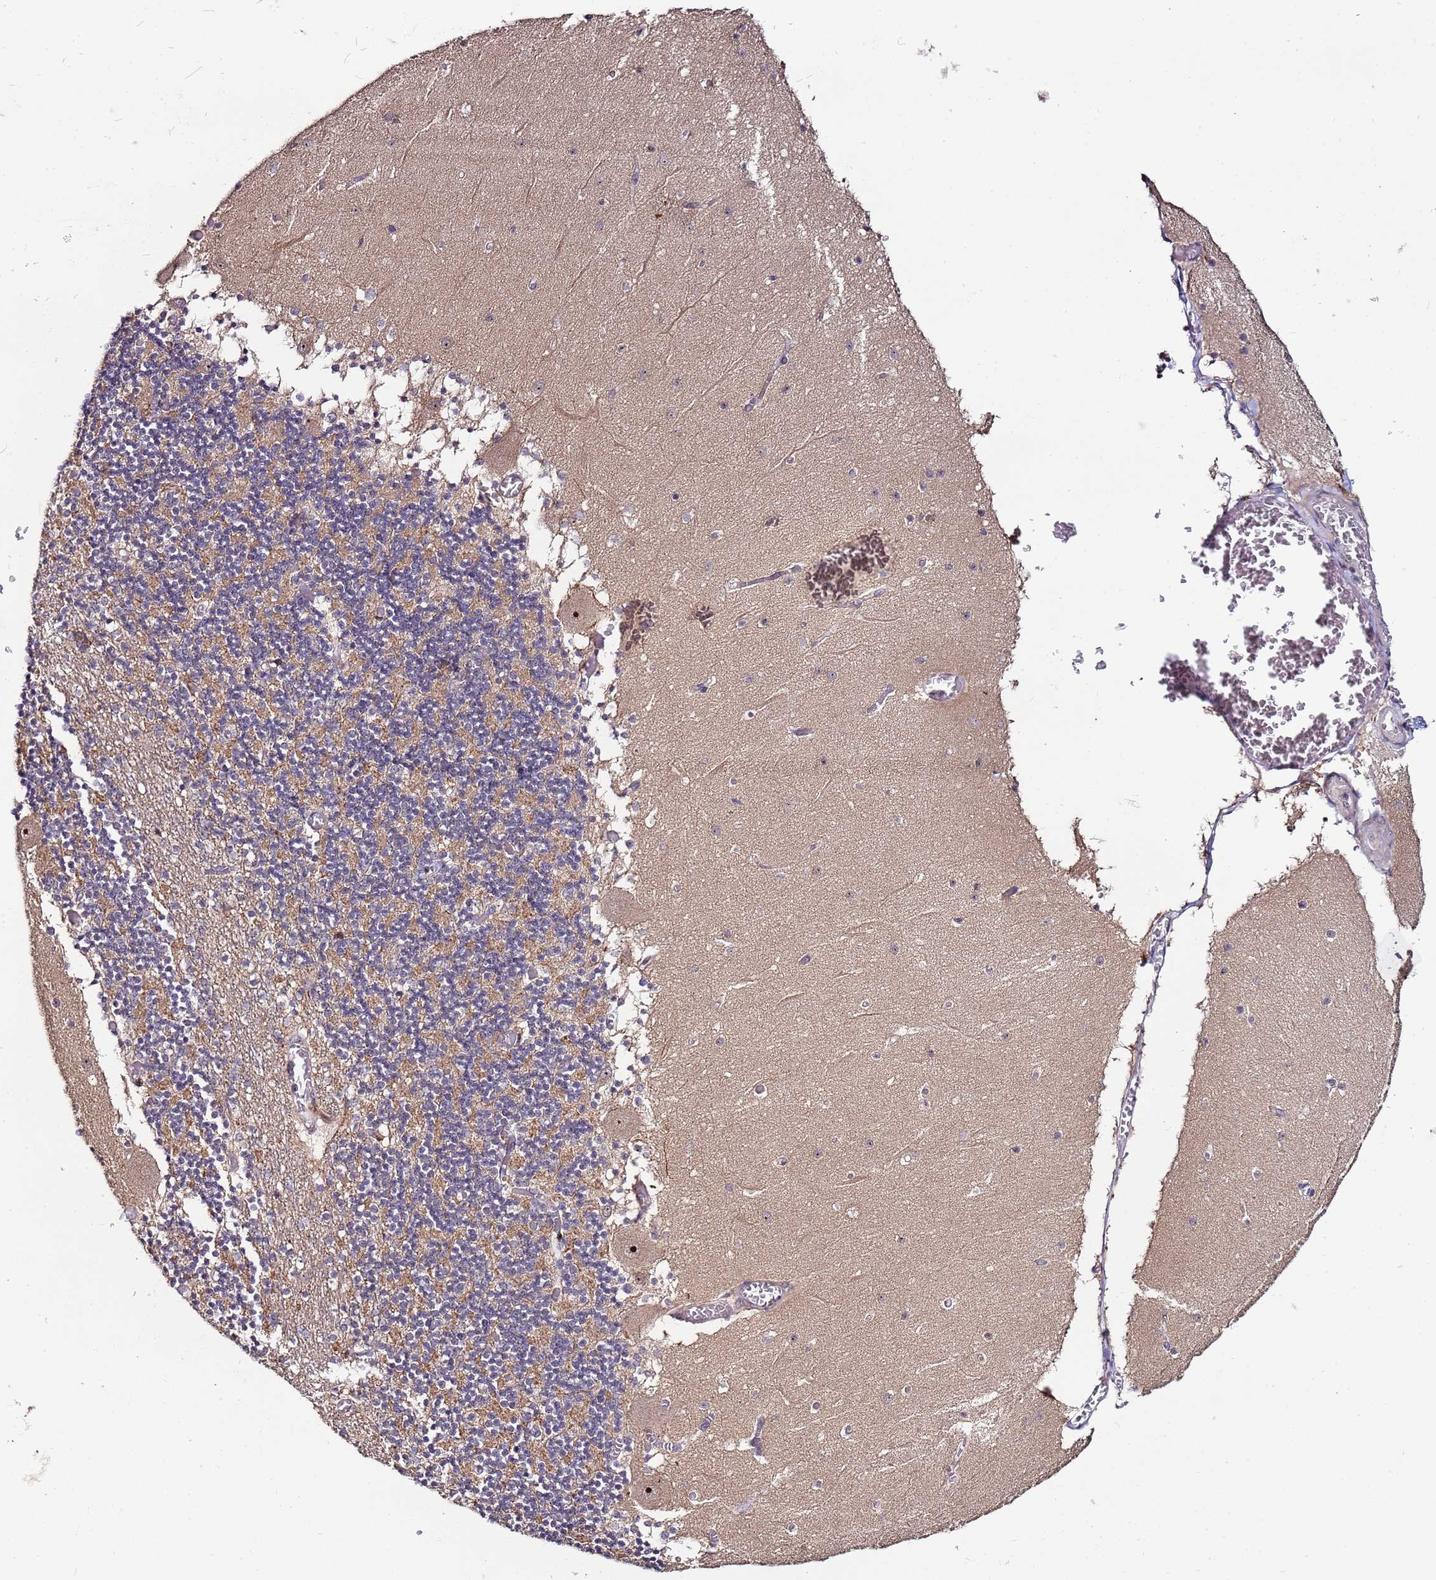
{"staining": {"intensity": "weak", "quantity": "25%-75%", "location": "cytoplasmic/membranous"}, "tissue": "cerebellum", "cell_type": "Cells in granular layer", "image_type": "normal", "snomed": [{"axis": "morphology", "description": "Normal tissue, NOS"}, {"axis": "topography", "description": "Cerebellum"}], "caption": "A brown stain shows weak cytoplasmic/membranous staining of a protein in cells in granular layer of benign human cerebellum. The protein is stained brown, and the nuclei are stained in blue (DAB (3,3'-diaminobenzidine) IHC with brightfield microscopy, high magnification).", "gene": "KRI1", "patient": {"sex": "female", "age": 28}}